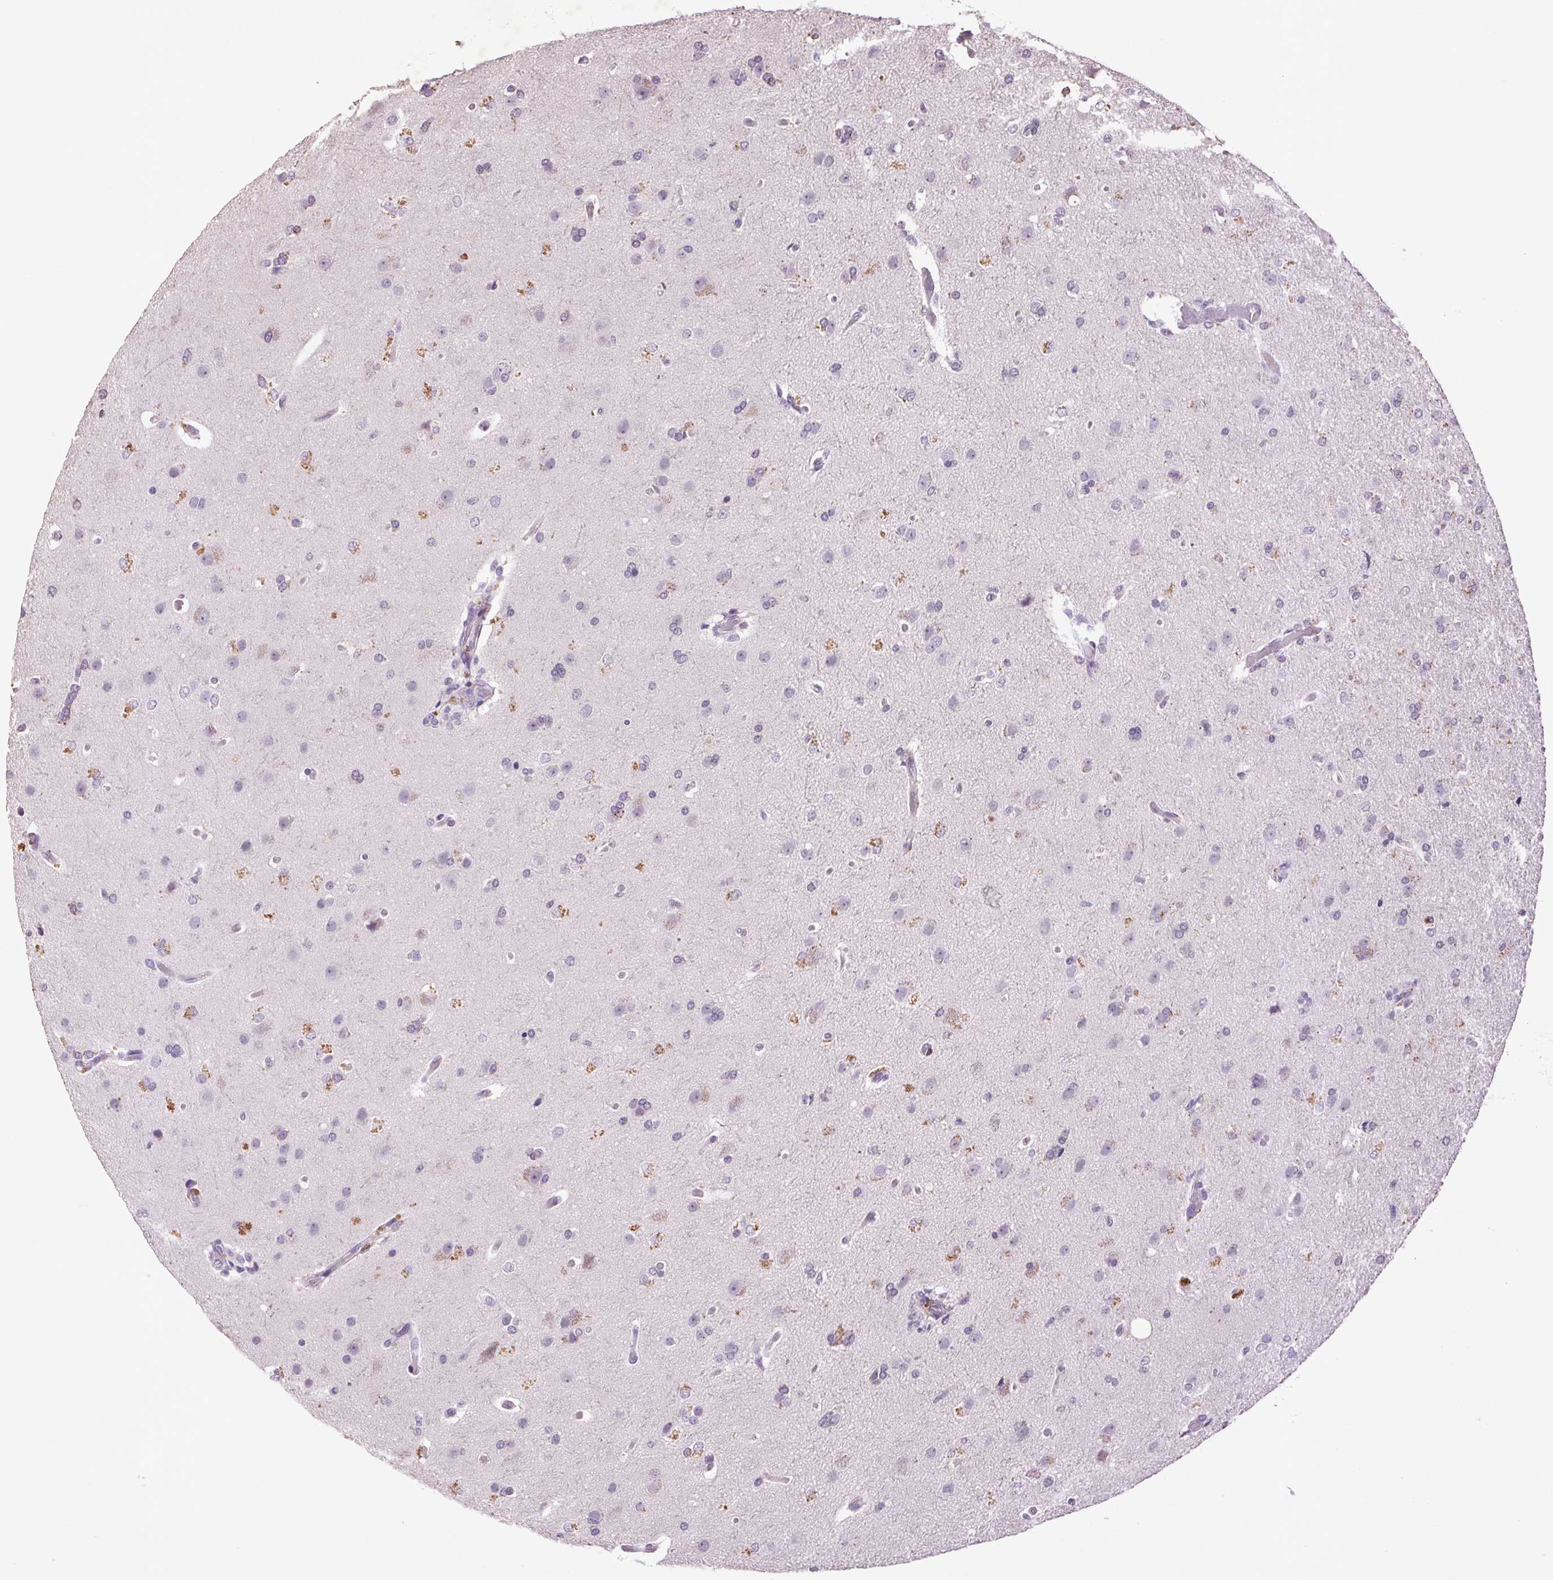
{"staining": {"intensity": "weak", "quantity": "<25%", "location": "cytoplasmic/membranous"}, "tissue": "glioma", "cell_type": "Tumor cells", "image_type": "cancer", "snomed": [{"axis": "morphology", "description": "Glioma, malignant, High grade"}, {"axis": "topography", "description": "Brain"}], "caption": "DAB immunohistochemical staining of human glioma displays no significant positivity in tumor cells. The staining is performed using DAB (3,3'-diaminobenzidine) brown chromogen with nuclei counter-stained in using hematoxylin.", "gene": "FNDC7", "patient": {"sex": "male", "age": 68}}